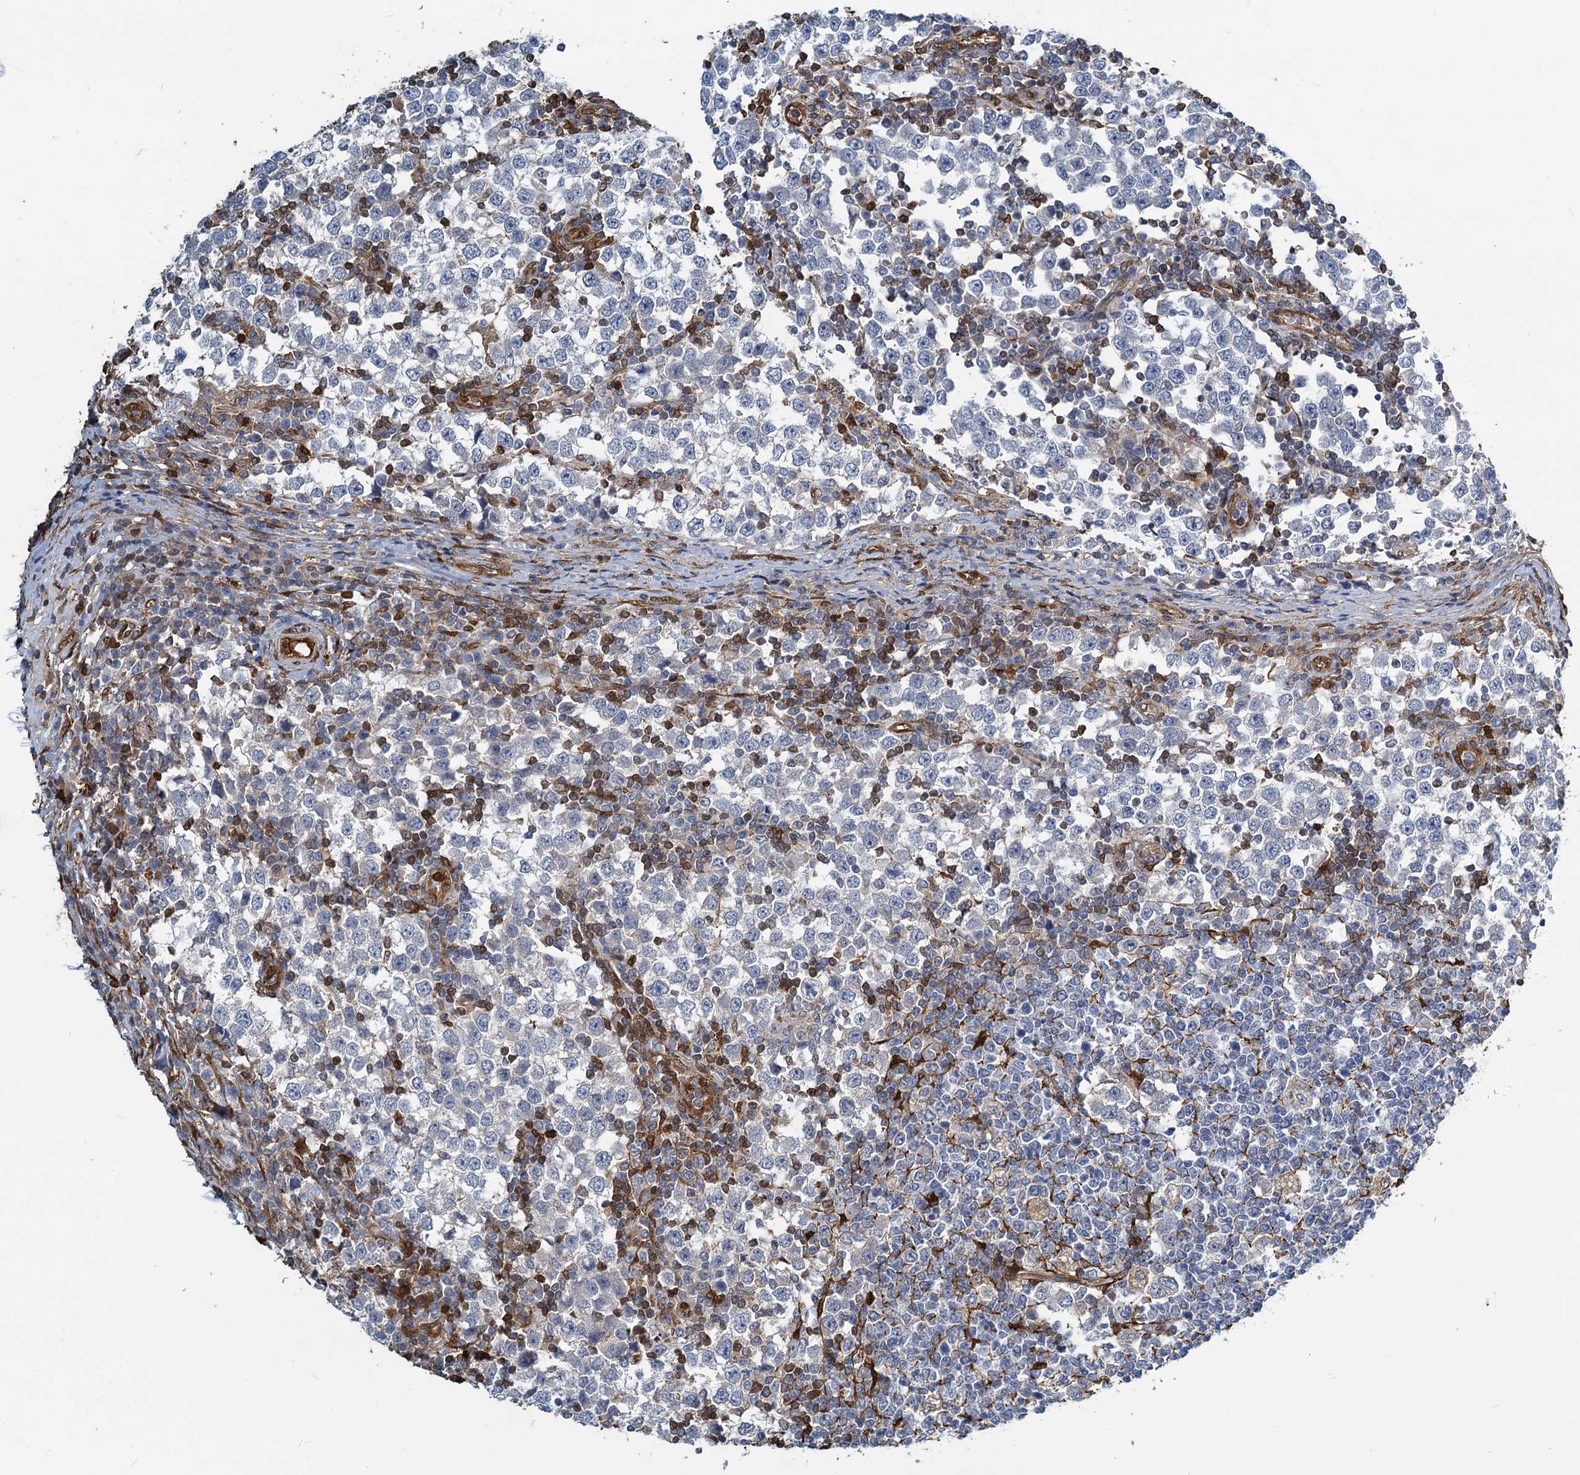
{"staining": {"intensity": "negative", "quantity": "none", "location": "none"}, "tissue": "testis cancer", "cell_type": "Tumor cells", "image_type": "cancer", "snomed": [{"axis": "morphology", "description": "Seminoma, NOS"}, {"axis": "topography", "description": "Testis"}], "caption": "DAB immunohistochemical staining of human testis seminoma shows no significant staining in tumor cells.", "gene": "S100A6", "patient": {"sex": "male", "age": 65}}